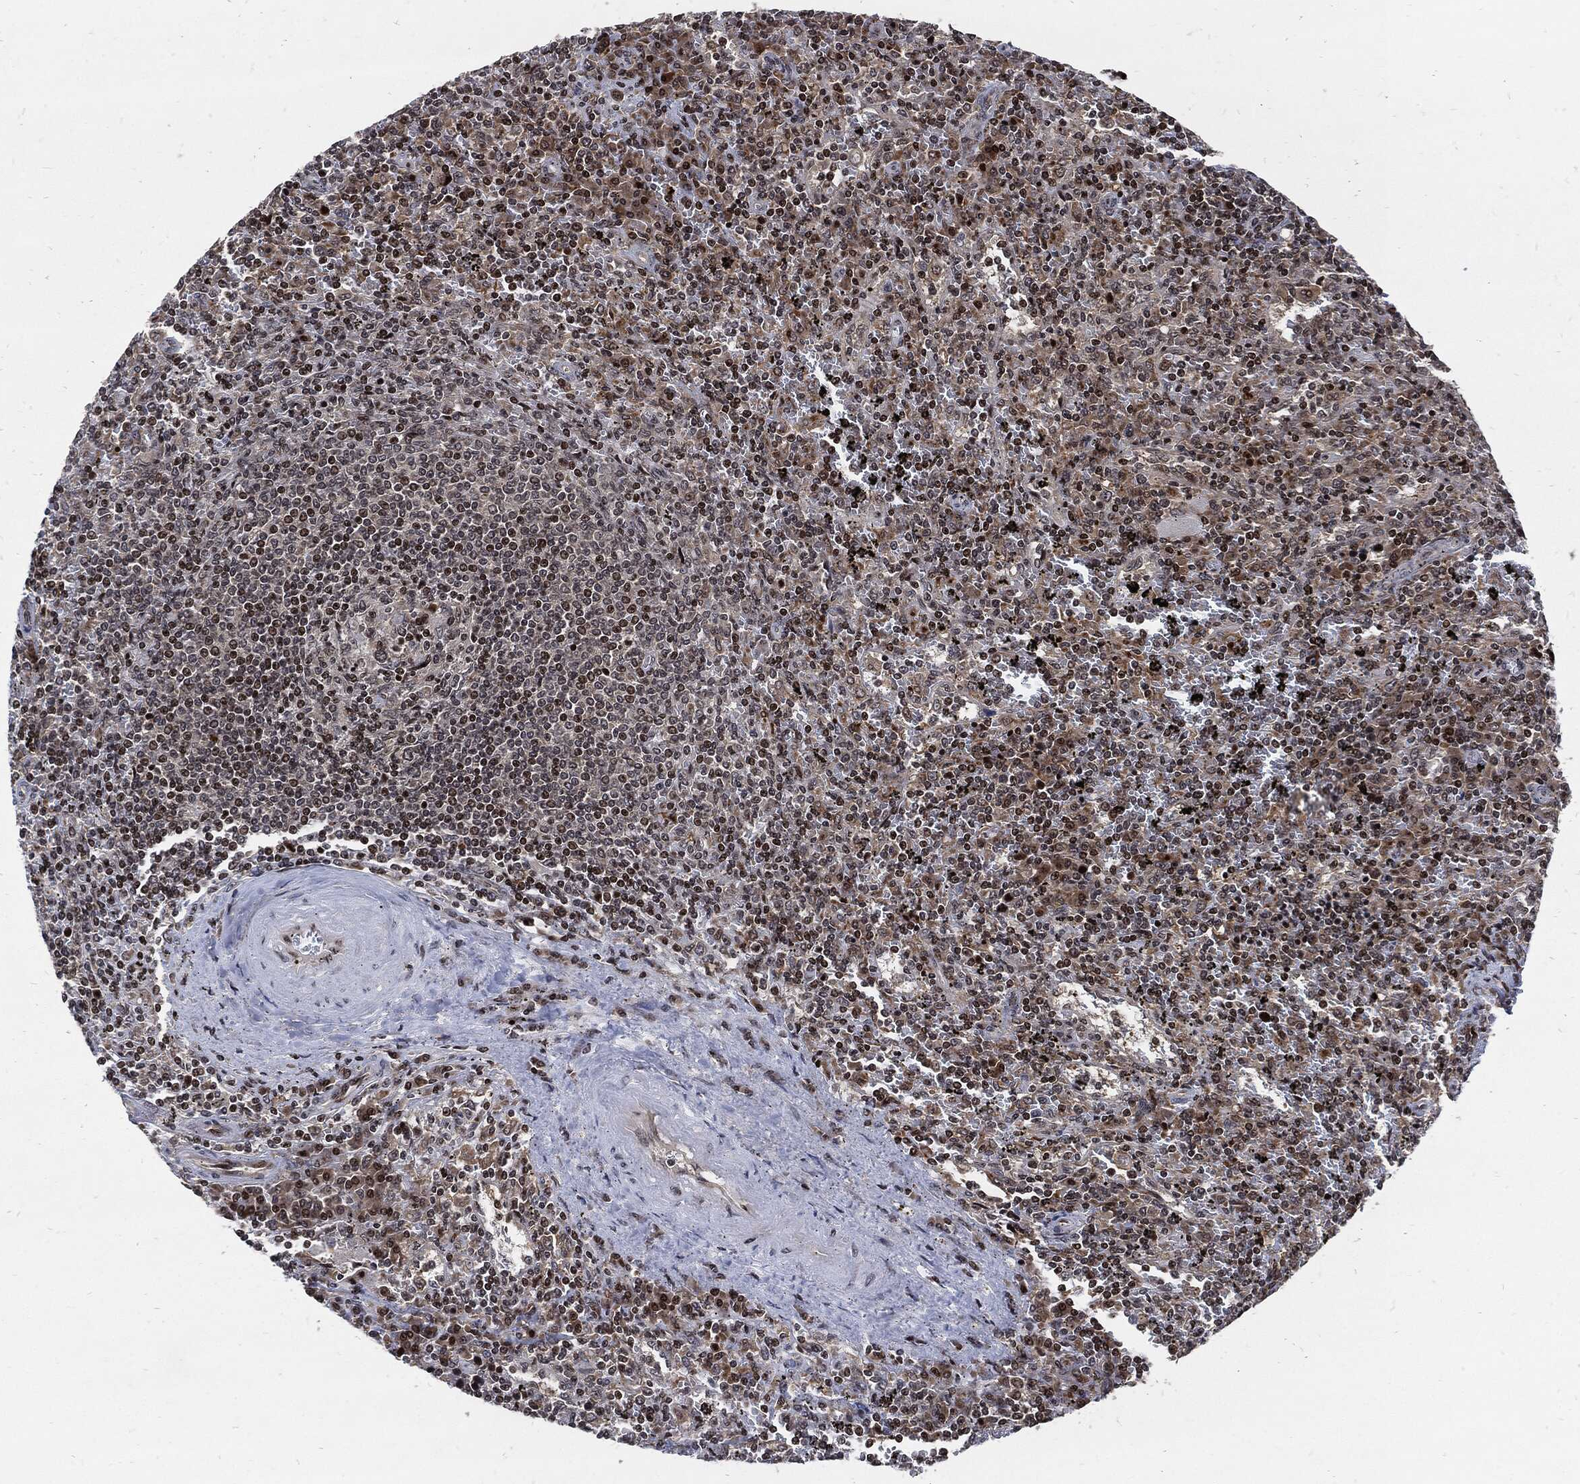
{"staining": {"intensity": "strong", "quantity": "<25%", "location": "nuclear"}, "tissue": "lymphoma", "cell_type": "Tumor cells", "image_type": "cancer", "snomed": [{"axis": "morphology", "description": "Malignant lymphoma, non-Hodgkin's type, Low grade"}, {"axis": "topography", "description": "Spleen"}], "caption": "Strong nuclear protein expression is present in approximately <25% of tumor cells in low-grade malignant lymphoma, non-Hodgkin's type.", "gene": "ZNF775", "patient": {"sex": "male", "age": 62}}